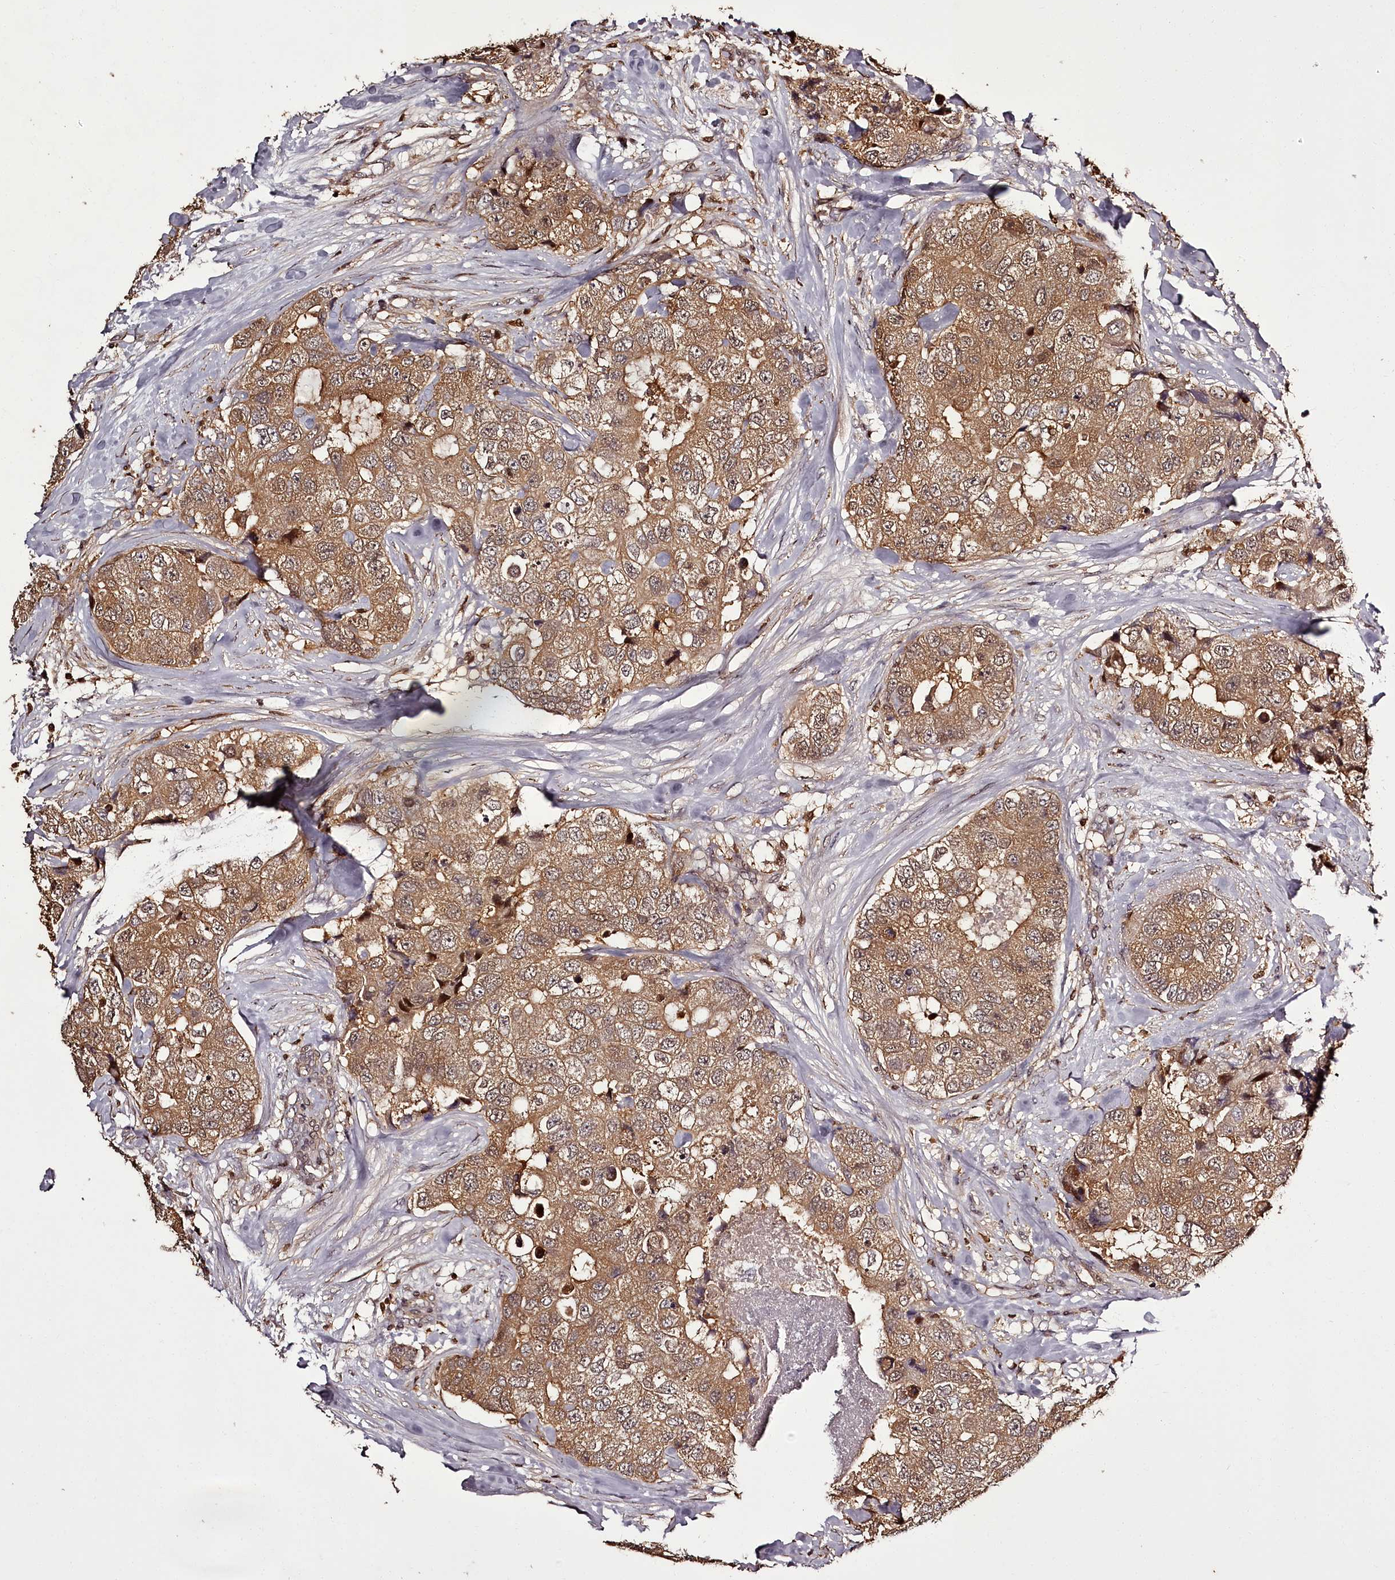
{"staining": {"intensity": "moderate", "quantity": ">75%", "location": "cytoplasmic/membranous"}, "tissue": "breast cancer", "cell_type": "Tumor cells", "image_type": "cancer", "snomed": [{"axis": "morphology", "description": "Duct carcinoma"}, {"axis": "topography", "description": "Breast"}], "caption": "Breast cancer (invasive ductal carcinoma) stained with immunohistochemistry reveals moderate cytoplasmic/membranous positivity in approximately >75% of tumor cells.", "gene": "NPRL2", "patient": {"sex": "female", "age": 62}}